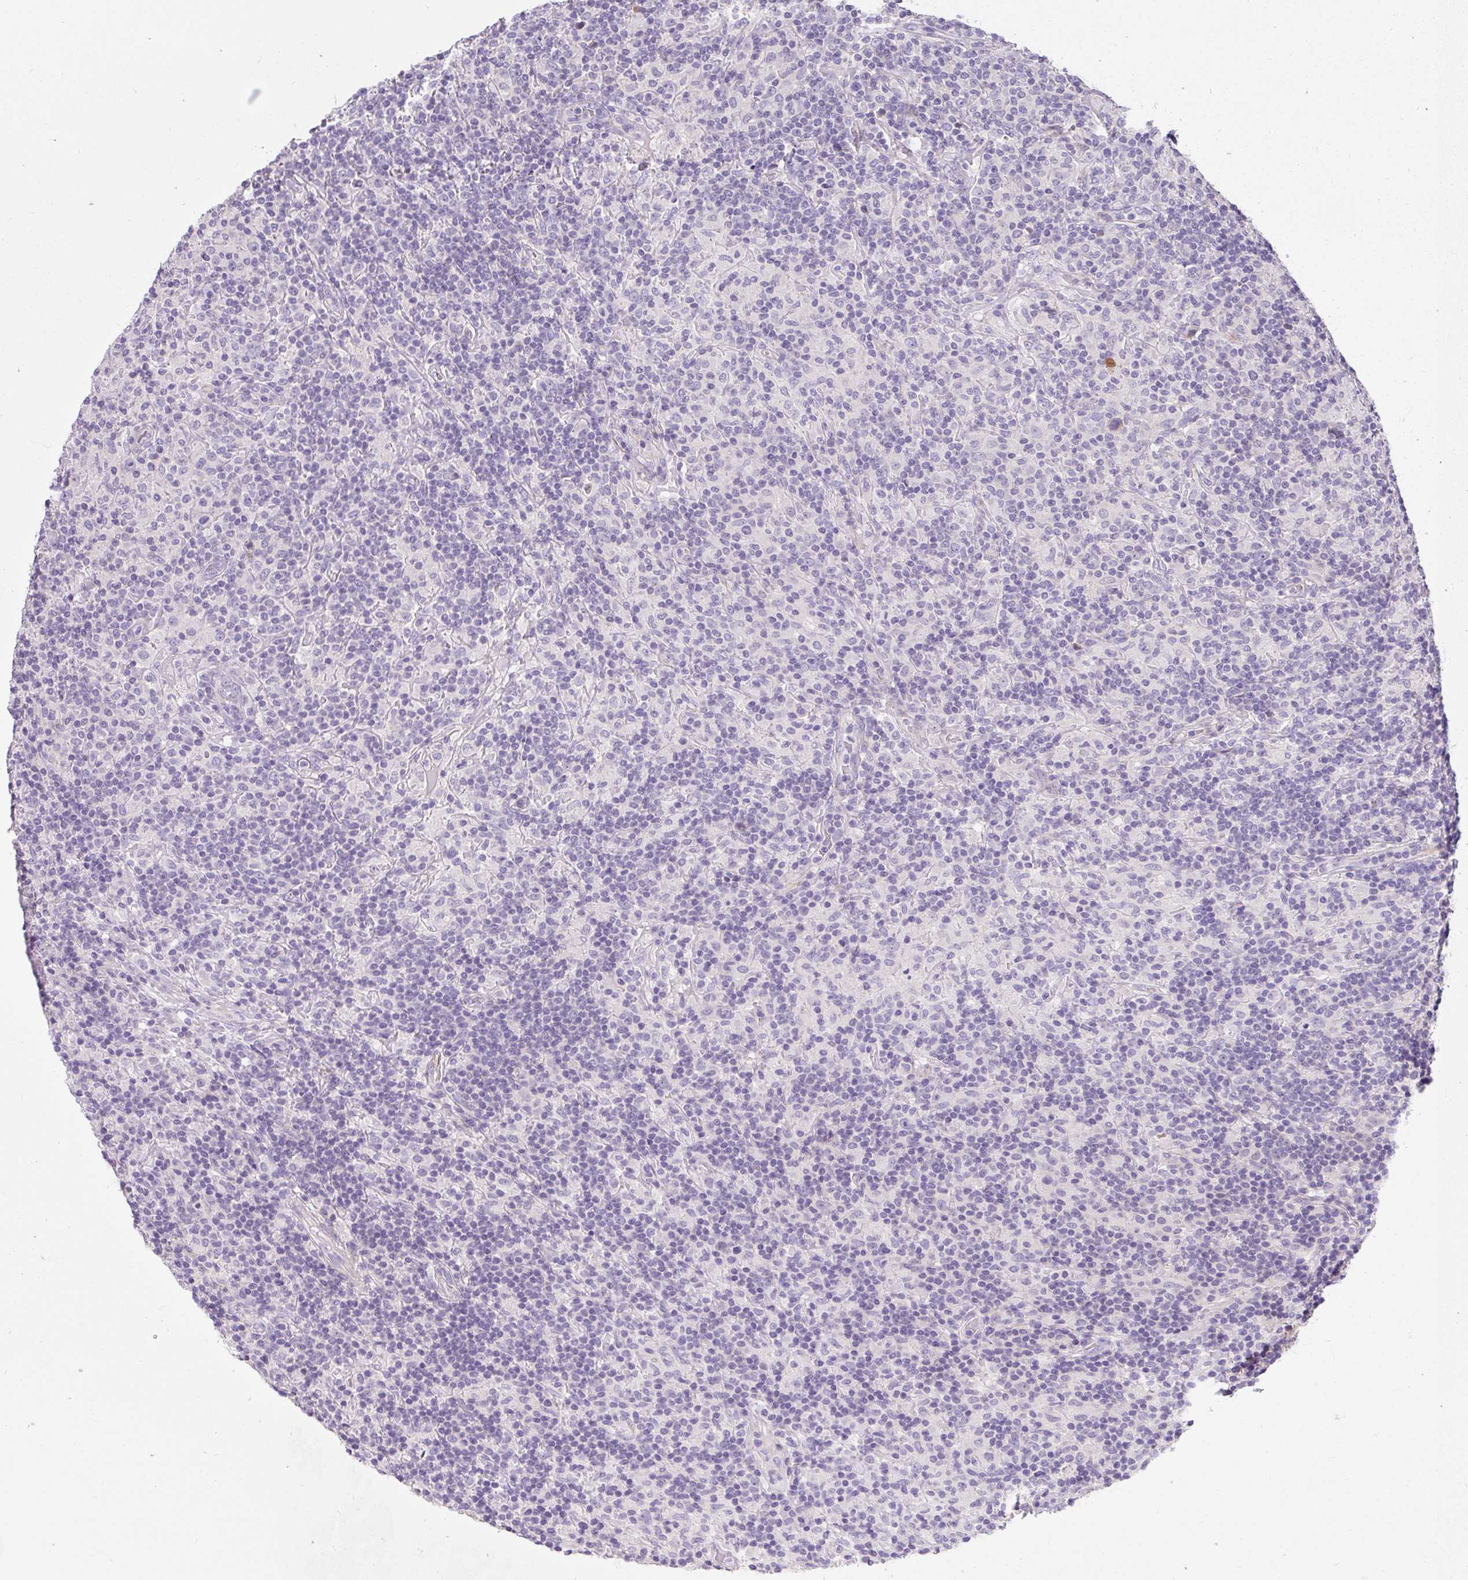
{"staining": {"intensity": "negative", "quantity": "none", "location": "none"}, "tissue": "lymphoma", "cell_type": "Tumor cells", "image_type": "cancer", "snomed": [{"axis": "morphology", "description": "Hodgkin's disease, NOS"}, {"axis": "topography", "description": "Lymph node"}], "caption": "There is no significant positivity in tumor cells of lymphoma. (DAB immunohistochemistry (IHC) visualized using brightfield microscopy, high magnification).", "gene": "DTX4", "patient": {"sex": "male", "age": 70}}